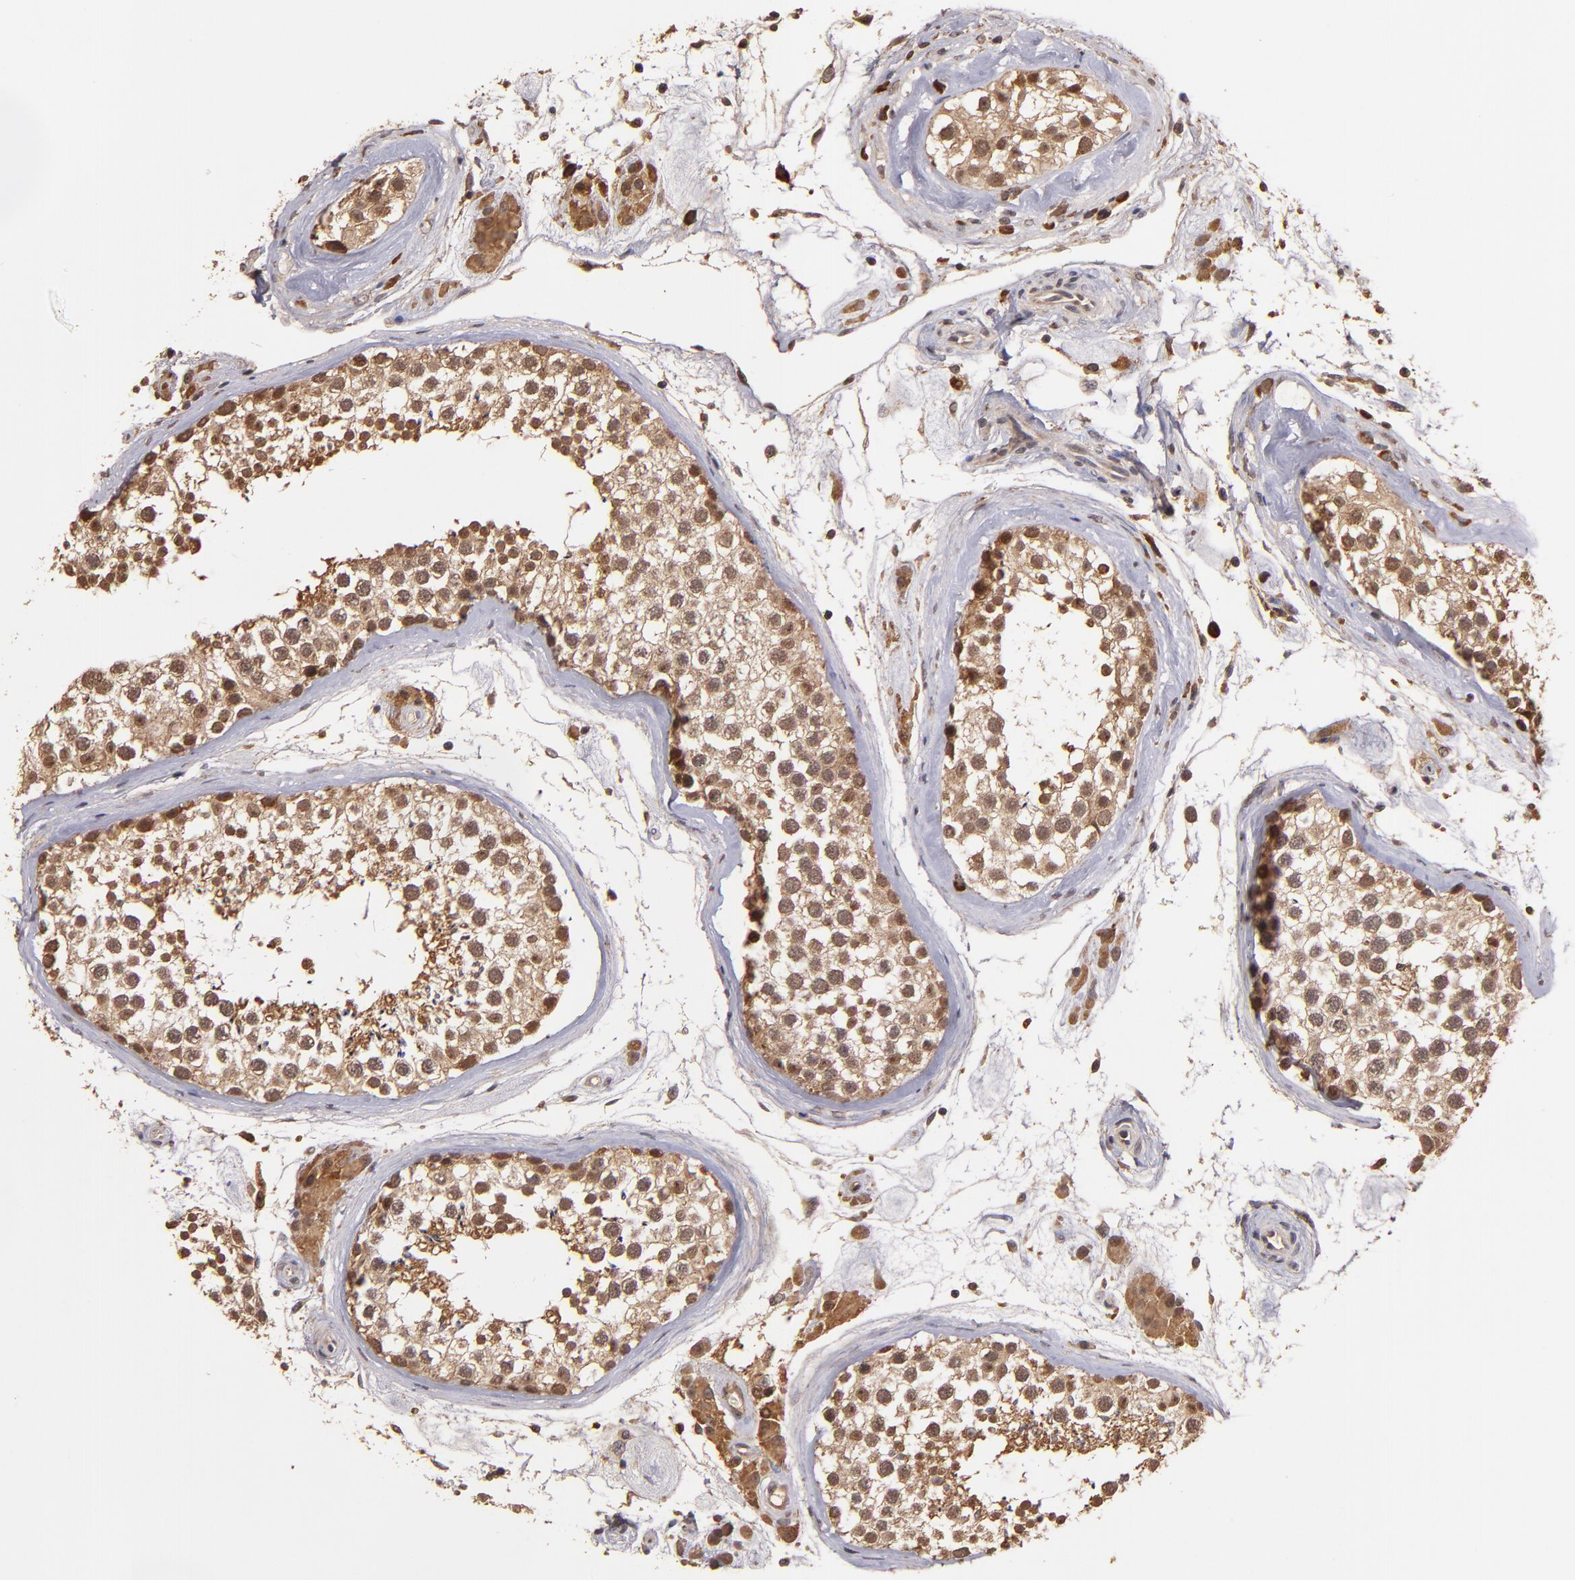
{"staining": {"intensity": "strong", "quantity": ">75%", "location": "cytoplasmic/membranous,nuclear"}, "tissue": "testis", "cell_type": "Cells in seminiferous ducts", "image_type": "normal", "snomed": [{"axis": "morphology", "description": "Normal tissue, NOS"}, {"axis": "topography", "description": "Testis"}], "caption": "Cells in seminiferous ducts reveal high levels of strong cytoplasmic/membranous,nuclear expression in about >75% of cells in unremarkable human testis. The protein is stained brown, and the nuclei are stained in blue (DAB (3,3'-diaminobenzidine) IHC with brightfield microscopy, high magnification).", "gene": "RIOK3", "patient": {"sex": "male", "age": 46}}